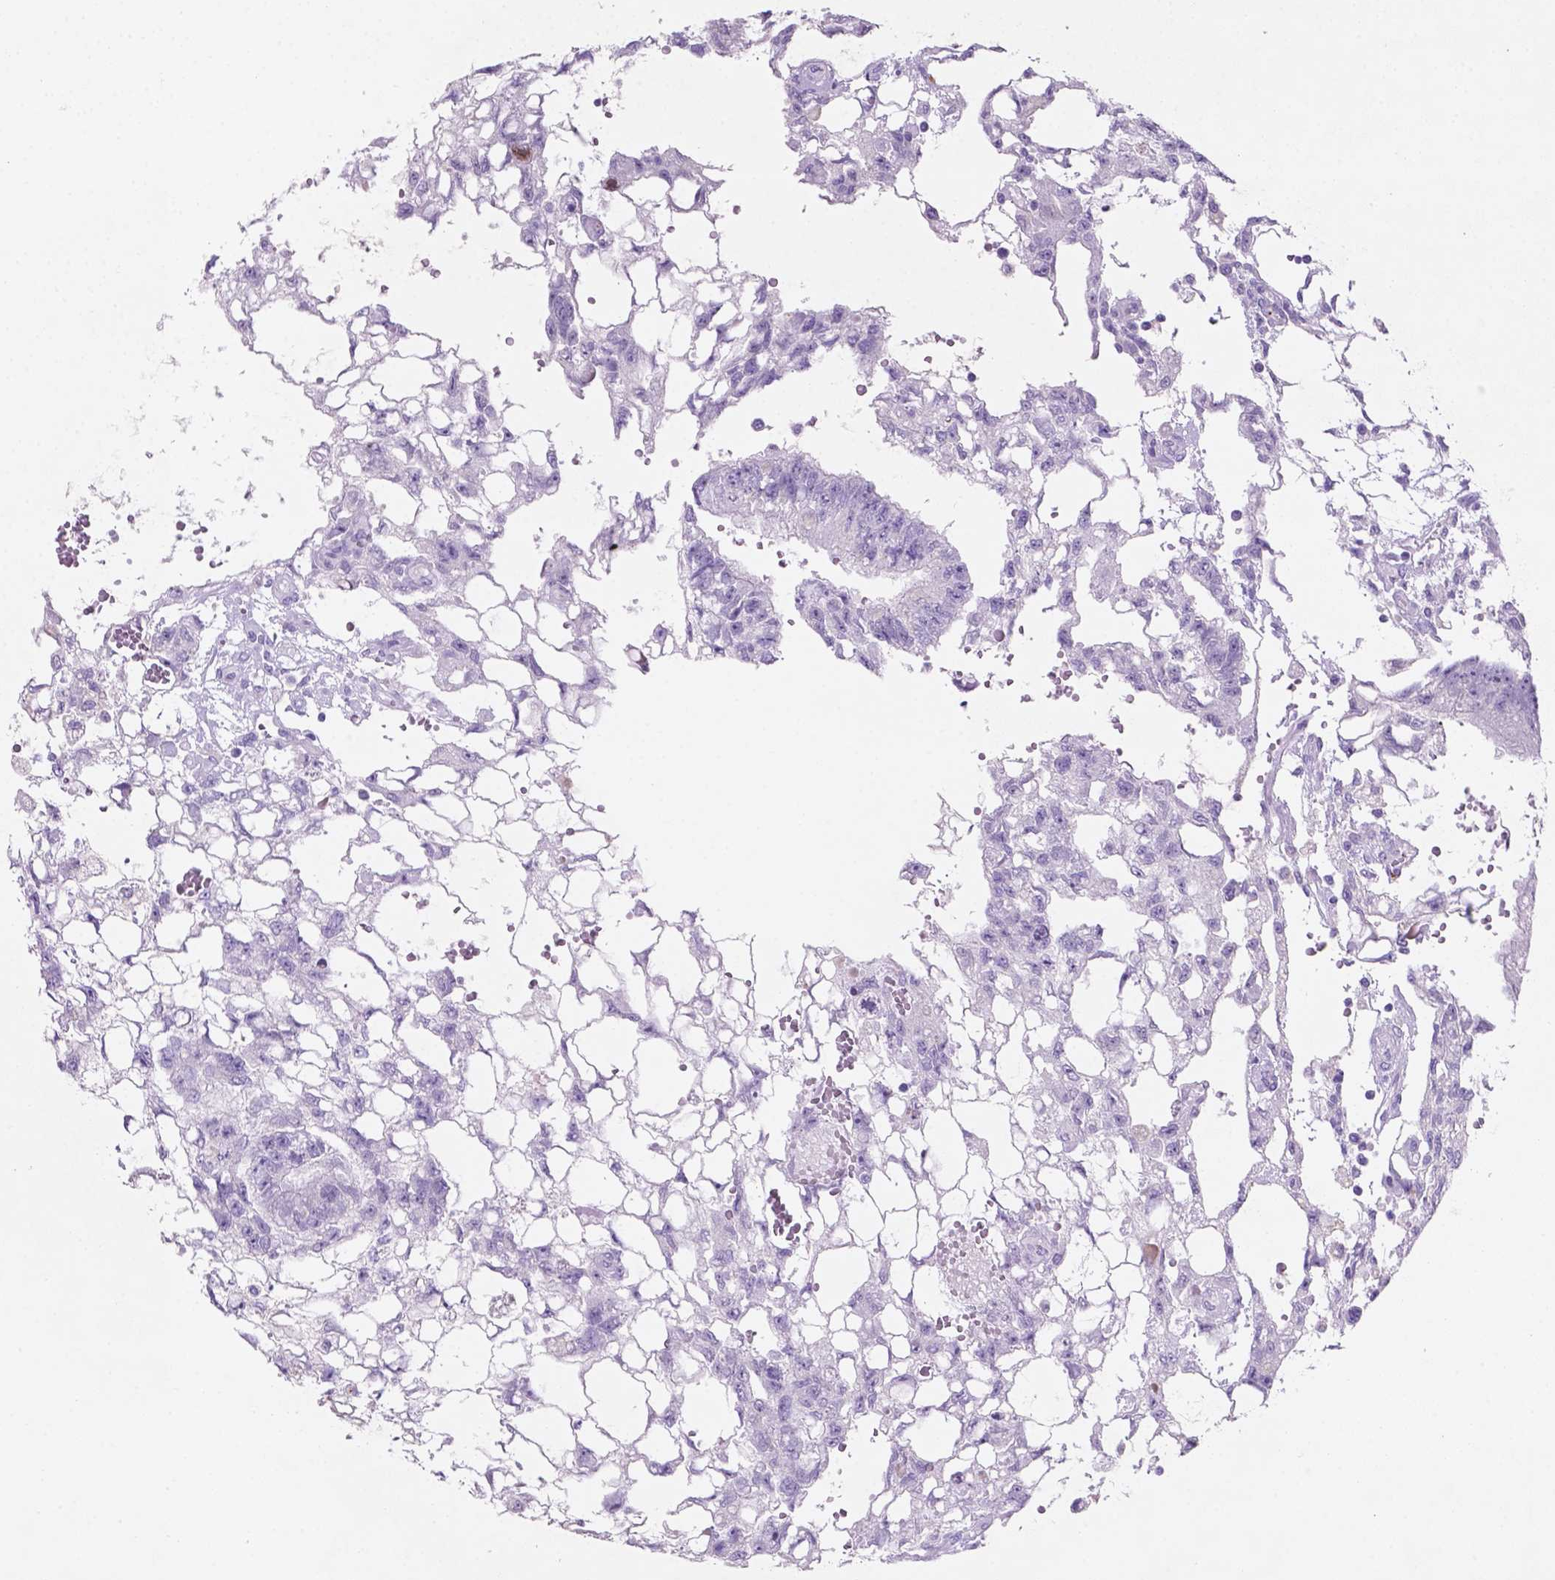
{"staining": {"intensity": "negative", "quantity": "none", "location": "none"}, "tissue": "testis cancer", "cell_type": "Tumor cells", "image_type": "cancer", "snomed": [{"axis": "morphology", "description": "Carcinoma, Embryonal, NOS"}, {"axis": "topography", "description": "Testis"}], "caption": "Human embryonal carcinoma (testis) stained for a protein using IHC demonstrates no expression in tumor cells.", "gene": "EBLN2", "patient": {"sex": "male", "age": 32}}